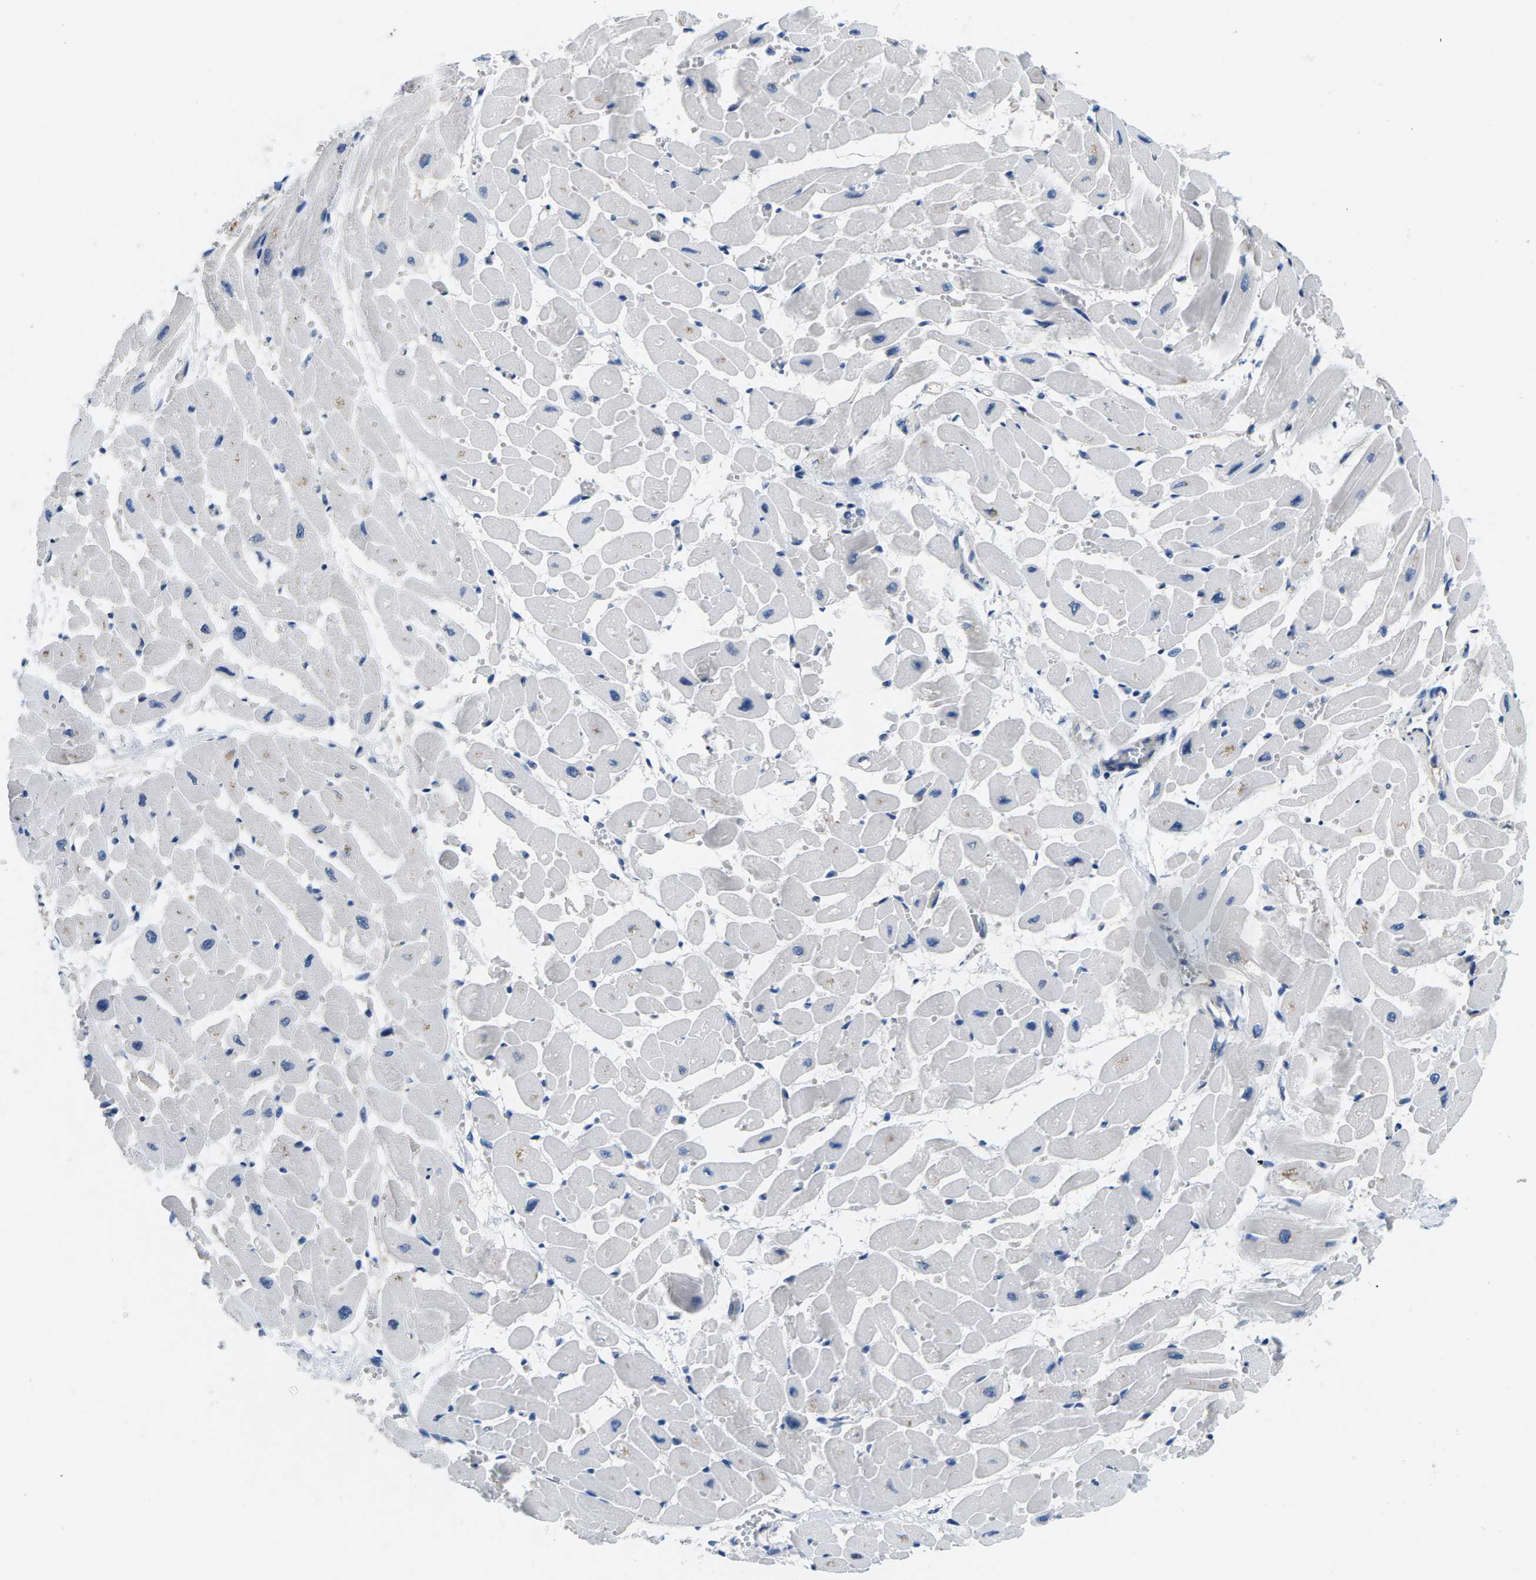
{"staining": {"intensity": "weak", "quantity": "<25%", "location": "cytoplasmic/membranous"}, "tissue": "heart muscle", "cell_type": "Cardiomyocytes", "image_type": "normal", "snomed": [{"axis": "morphology", "description": "Normal tissue, NOS"}, {"axis": "topography", "description": "Heart"}], "caption": "The IHC histopathology image has no significant expression in cardiomyocytes of heart muscle.", "gene": "TSPAN2", "patient": {"sex": "male", "age": 45}}